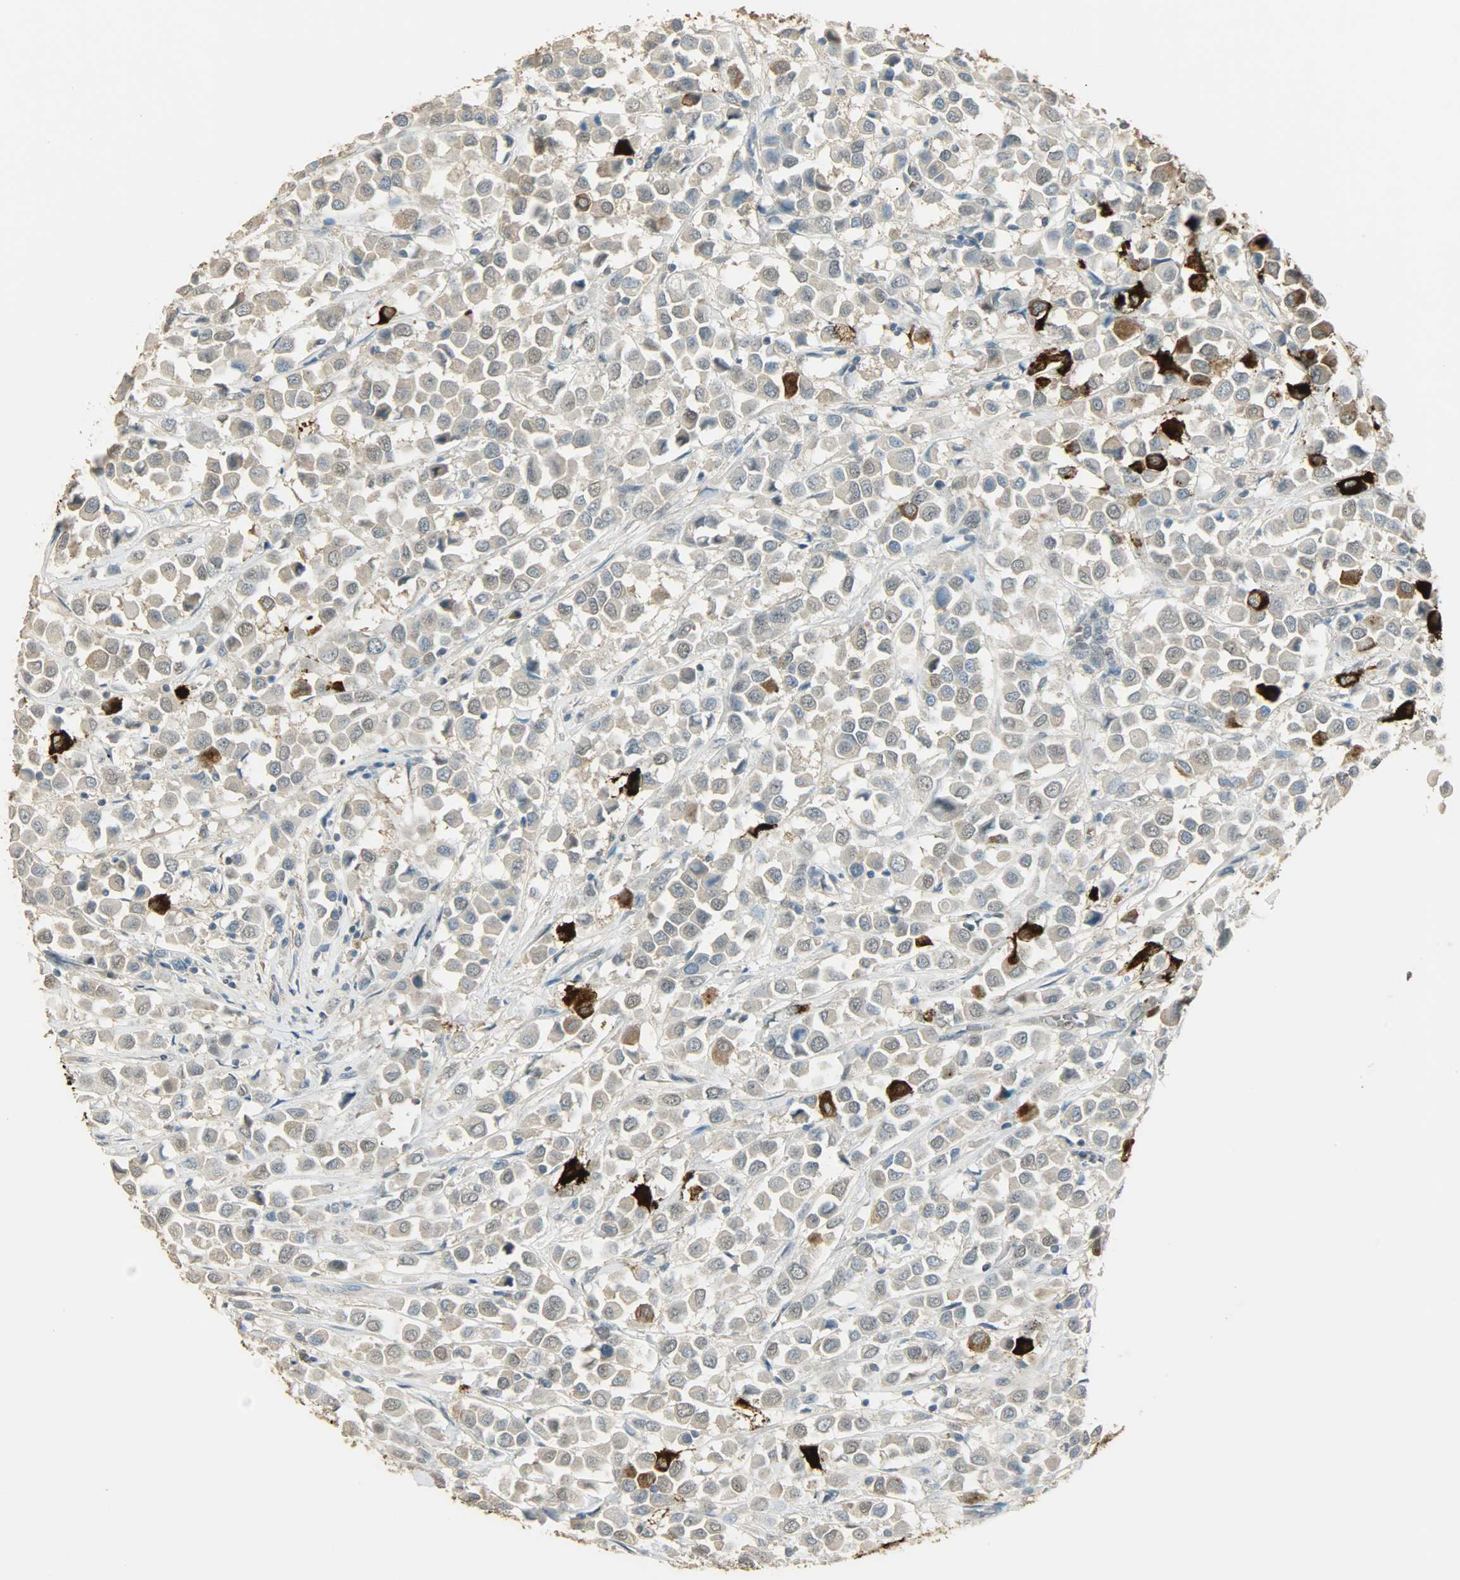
{"staining": {"intensity": "strong", "quantity": "<25%", "location": "cytoplasmic/membranous,nuclear"}, "tissue": "breast cancer", "cell_type": "Tumor cells", "image_type": "cancer", "snomed": [{"axis": "morphology", "description": "Duct carcinoma"}, {"axis": "topography", "description": "Breast"}], "caption": "Breast cancer stained for a protein (brown) shows strong cytoplasmic/membranous and nuclear positive staining in approximately <25% of tumor cells.", "gene": "PRMT5", "patient": {"sex": "female", "age": 61}}